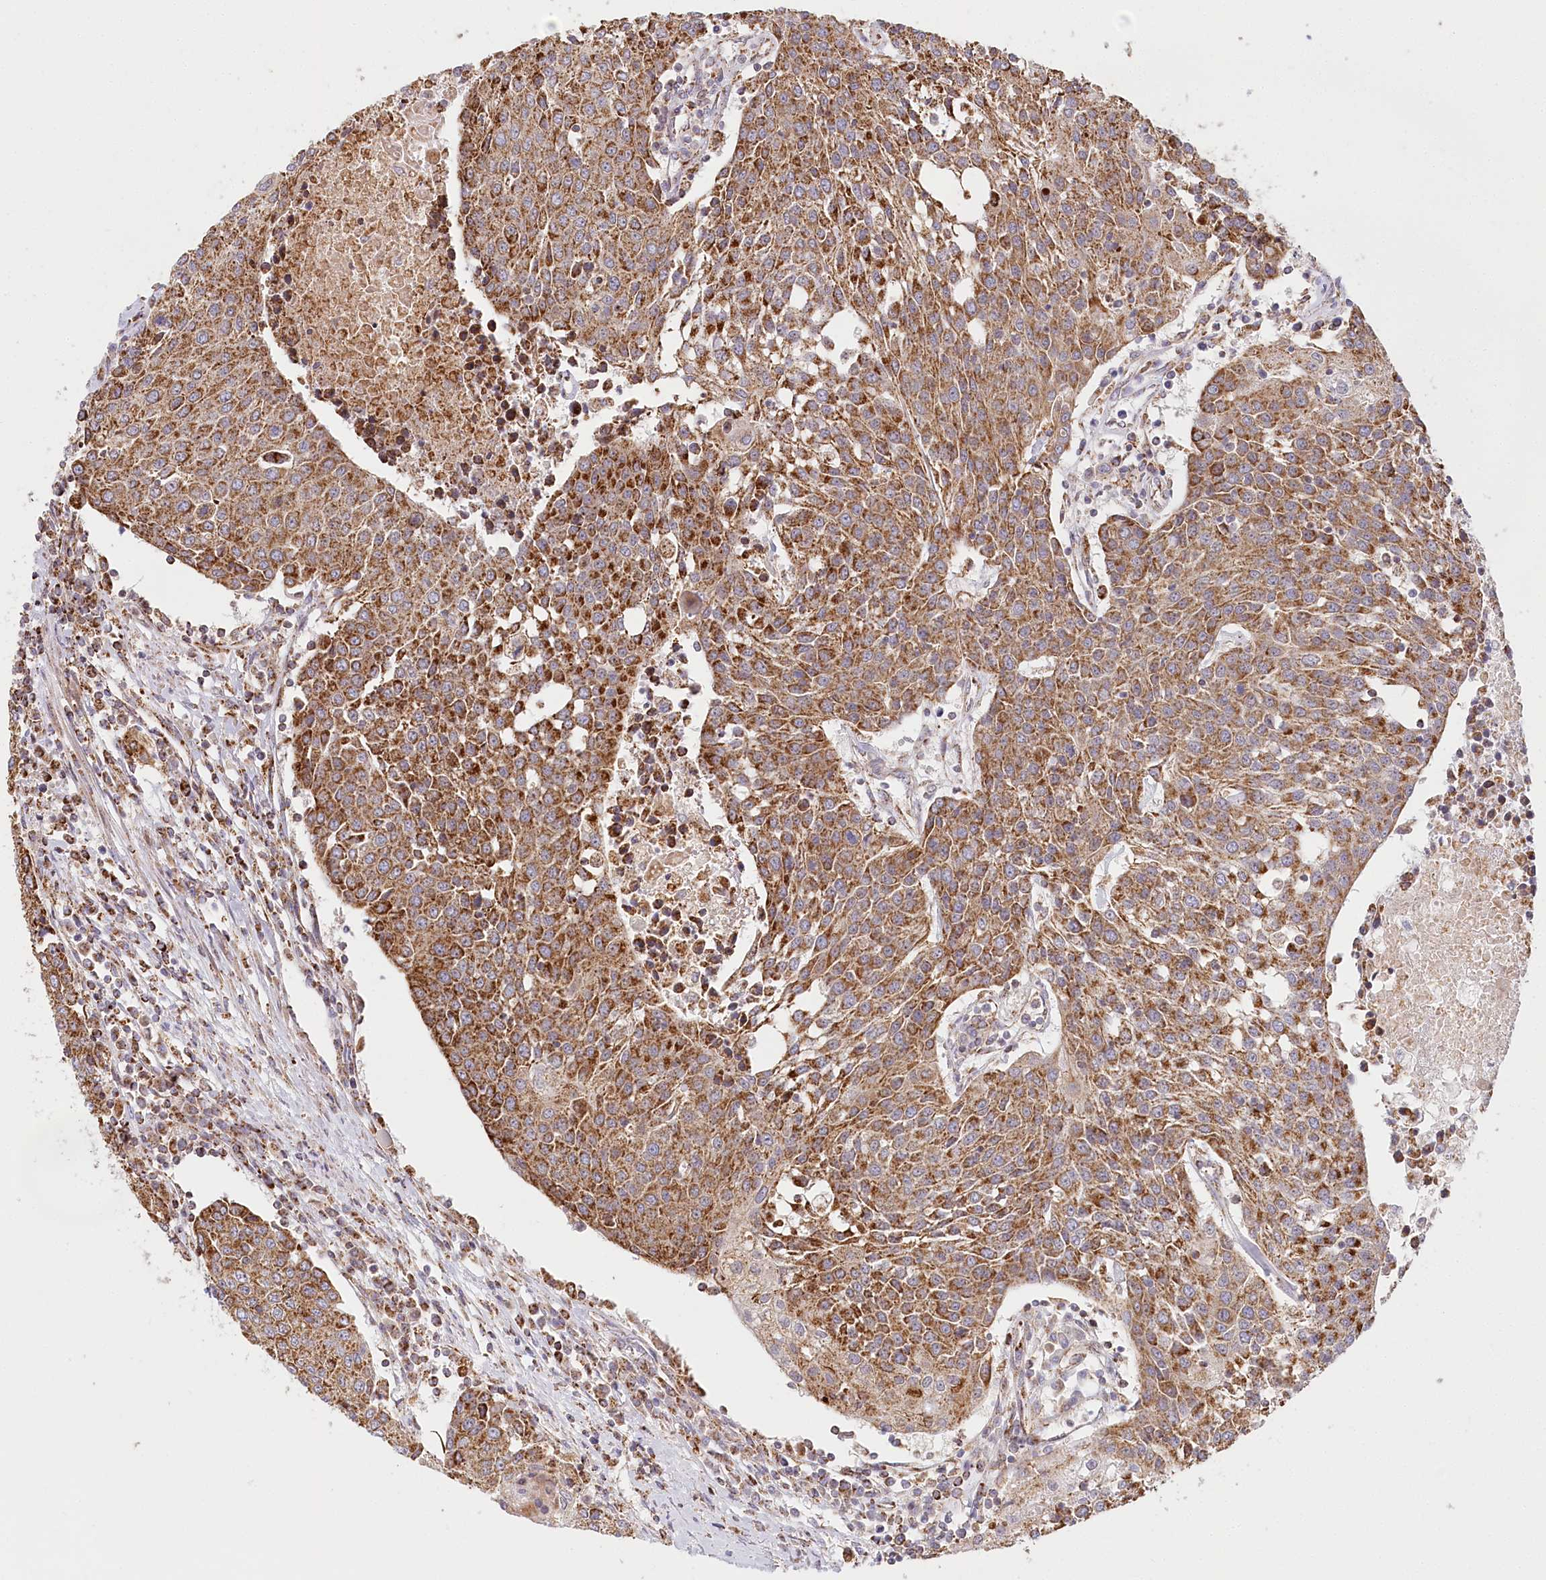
{"staining": {"intensity": "moderate", "quantity": ">75%", "location": "cytoplasmic/membranous"}, "tissue": "urothelial cancer", "cell_type": "Tumor cells", "image_type": "cancer", "snomed": [{"axis": "morphology", "description": "Urothelial carcinoma, High grade"}, {"axis": "topography", "description": "Urinary bladder"}], "caption": "This micrograph reveals IHC staining of human high-grade urothelial carcinoma, with medium moderate cytoplasmic/membranous positivity in approximately >75% of tumor cells.", "gene": "UMPS", "patient": {"sex": "female", "age": 85}}